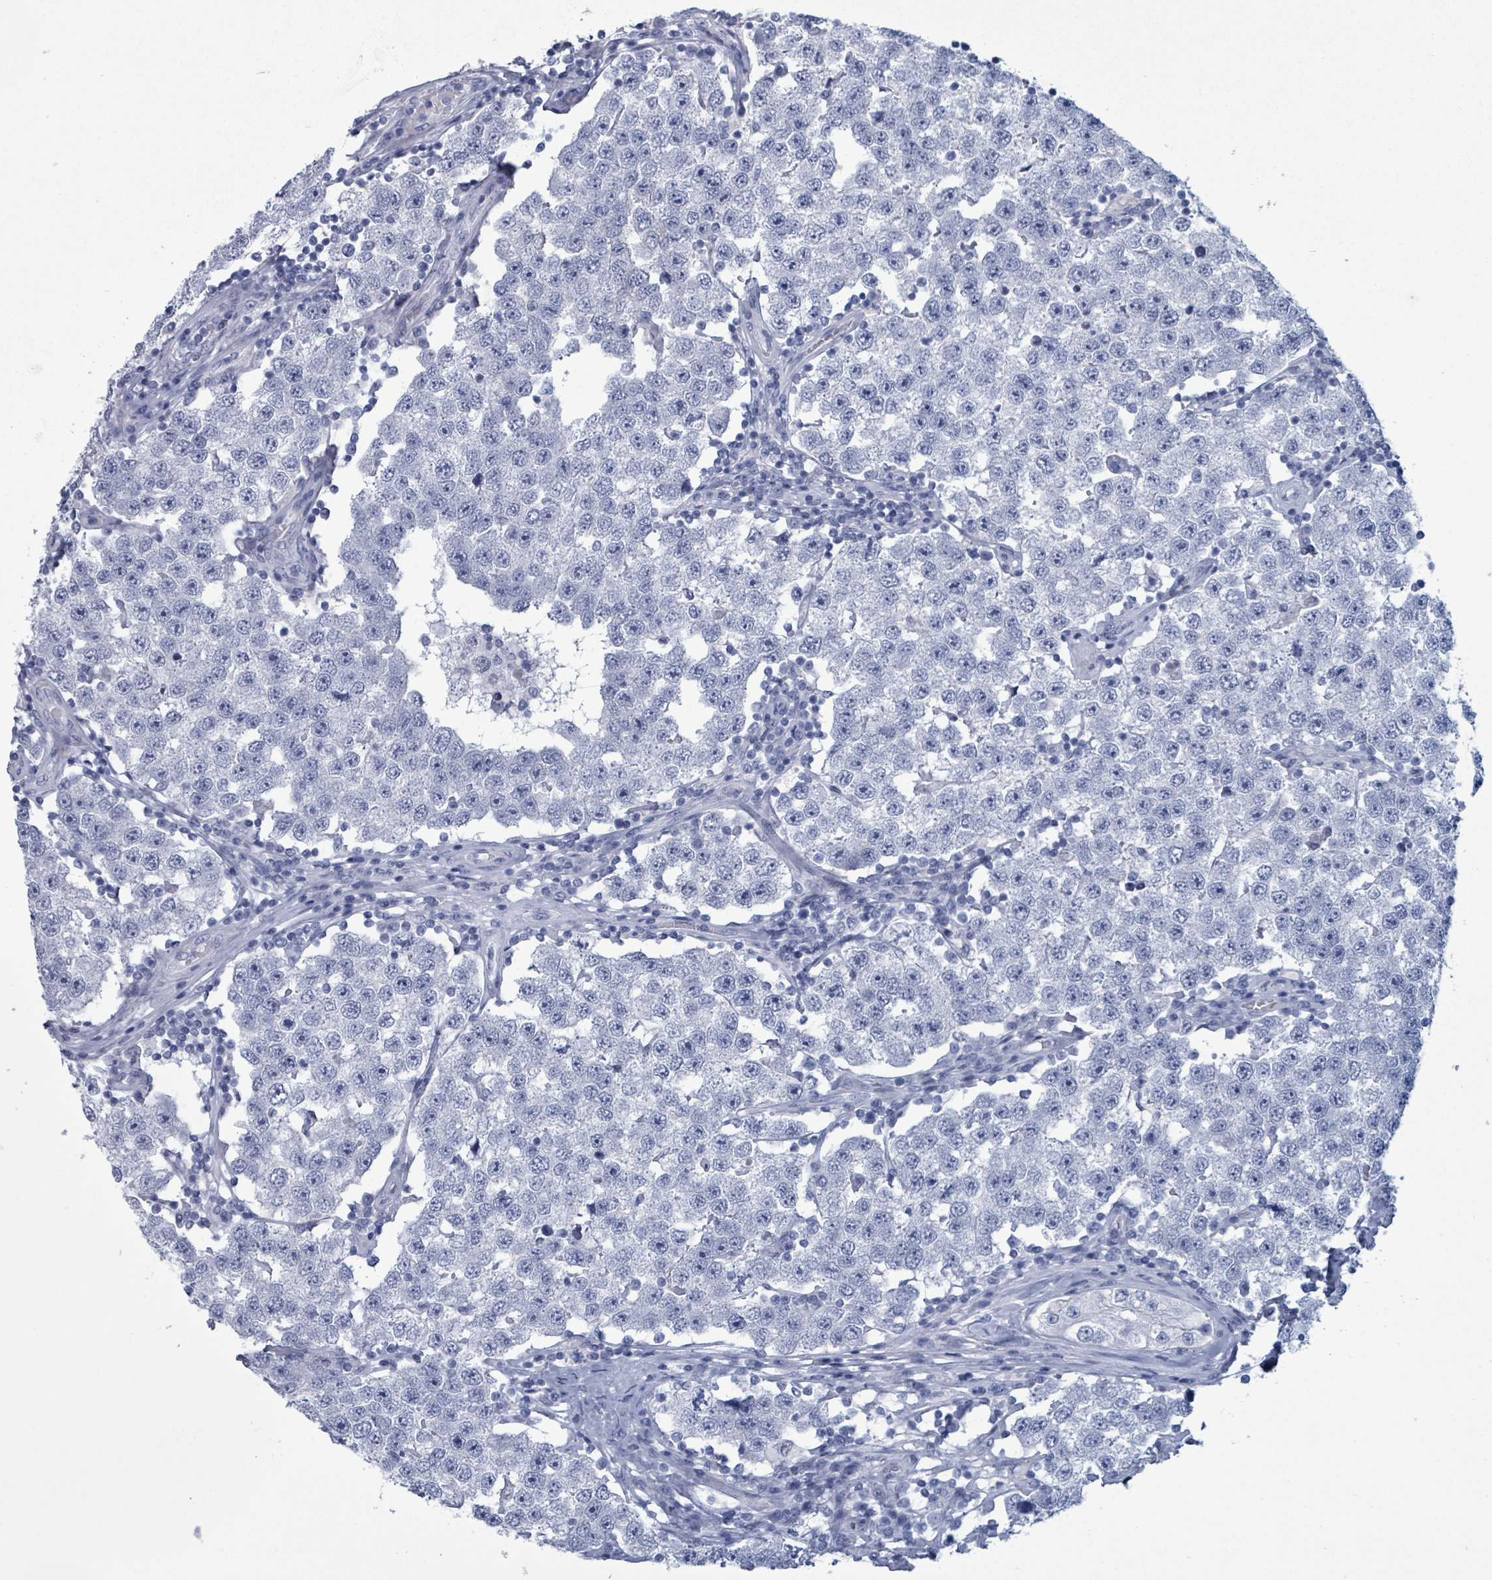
{"staining": {"intensity": "negative", "quantity": "none", "location": "none"}, "tissue": "testis cancer", "cell_type": "Tumor cells", "image_type": "cancer", "snomed": [{"axis": "morphology", "description": "Seminoma, NOS"}, {"axis": "topography", "description": "Testis"}], "caption": "The micrograph exhibits no staining of tumor cells in testis cancer (seminoma).", "gene": "ZNF771", "patient": {"sex": "male", "age": 34}}